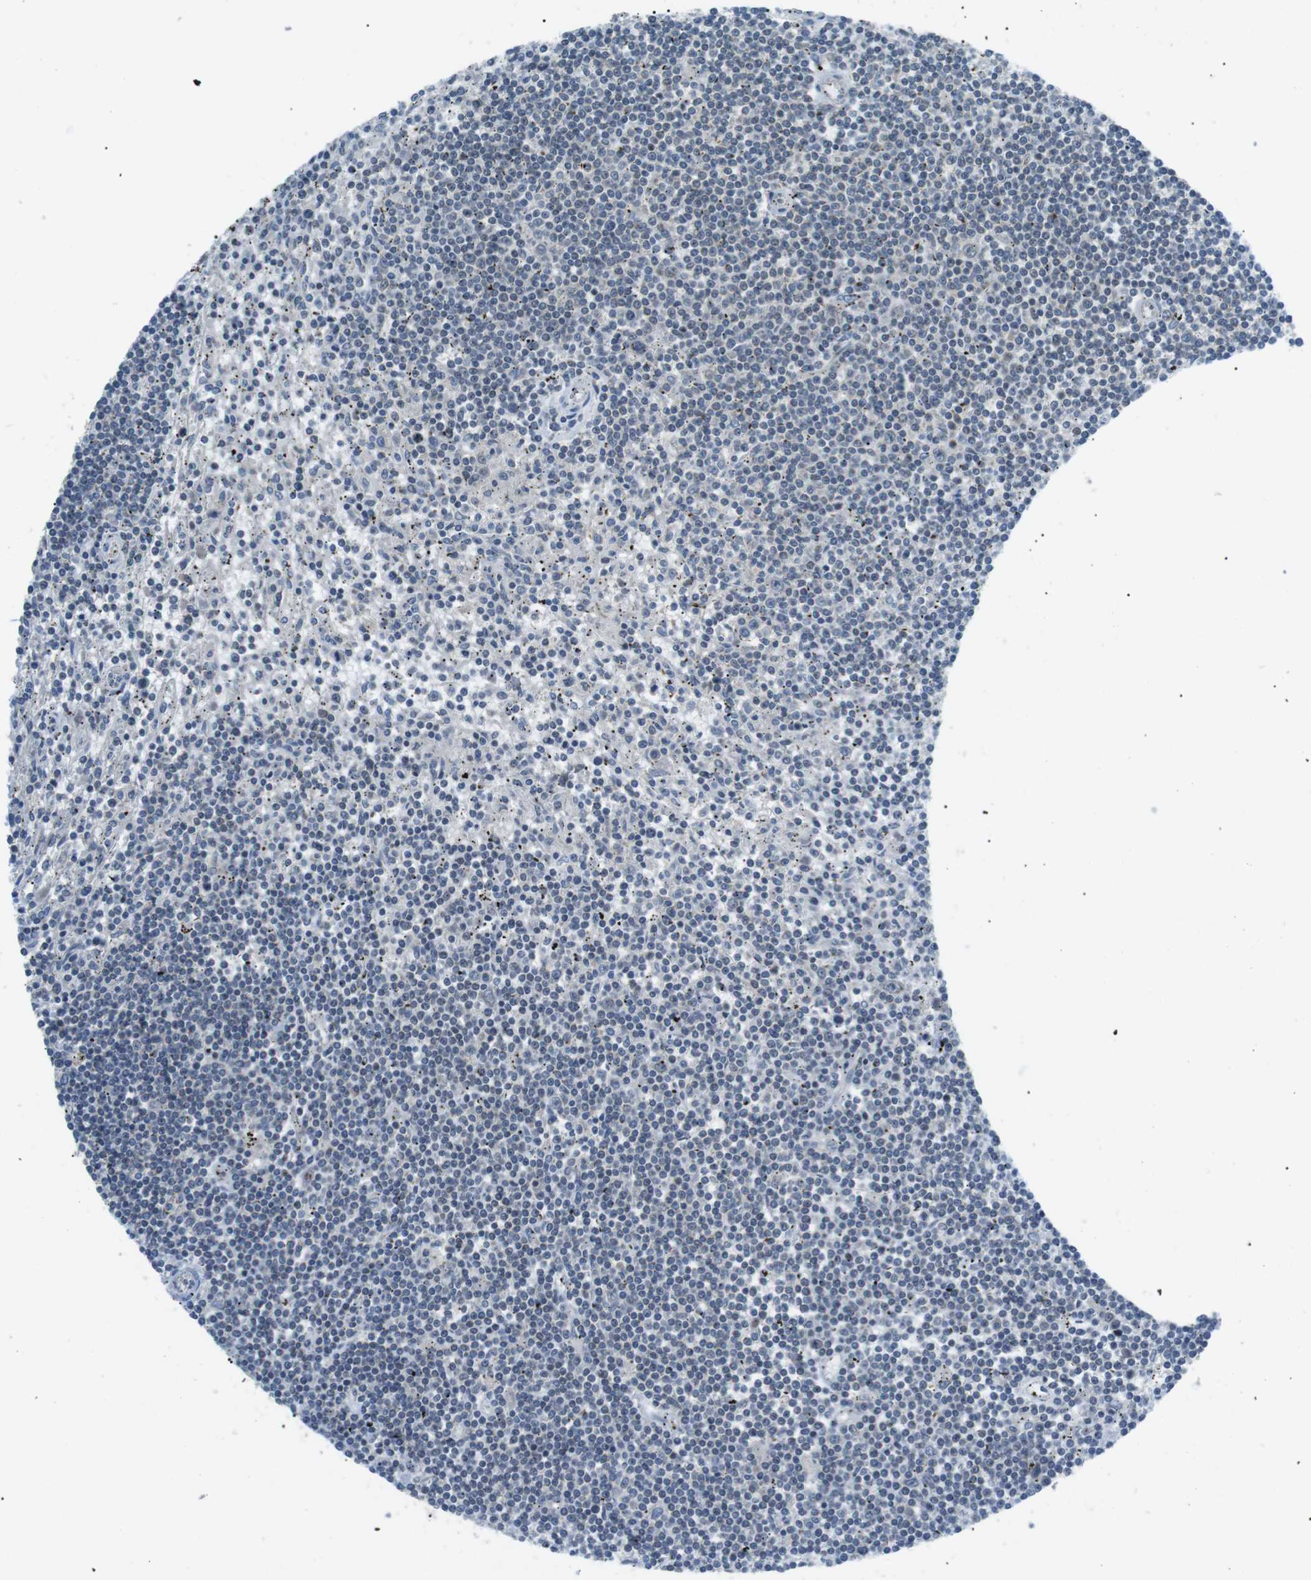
{"staining": {"intensity": "negative", "quantity": "none", "location": "none"}, "tissue": "lymphoma", "cell_type": "Tumor cells", "image_type": "cancer", "snomed": [{"axis": "morphology", "description": "Malignant lymphoma, non-Hodgkin's type, Low grade"}, {"axis": "topography", "description": "Spleen"}], "caption": "The micrograph demonstrates no staining of tumor cells in malignant lymphoma, non-Hodgkin's type (low-grade). (DAB immunohistochemistry (IHC) visualized using brightfield microscopy, high magnification).", "gene": "ARID5B", "patient": {"sex": "male", "age": 76}}